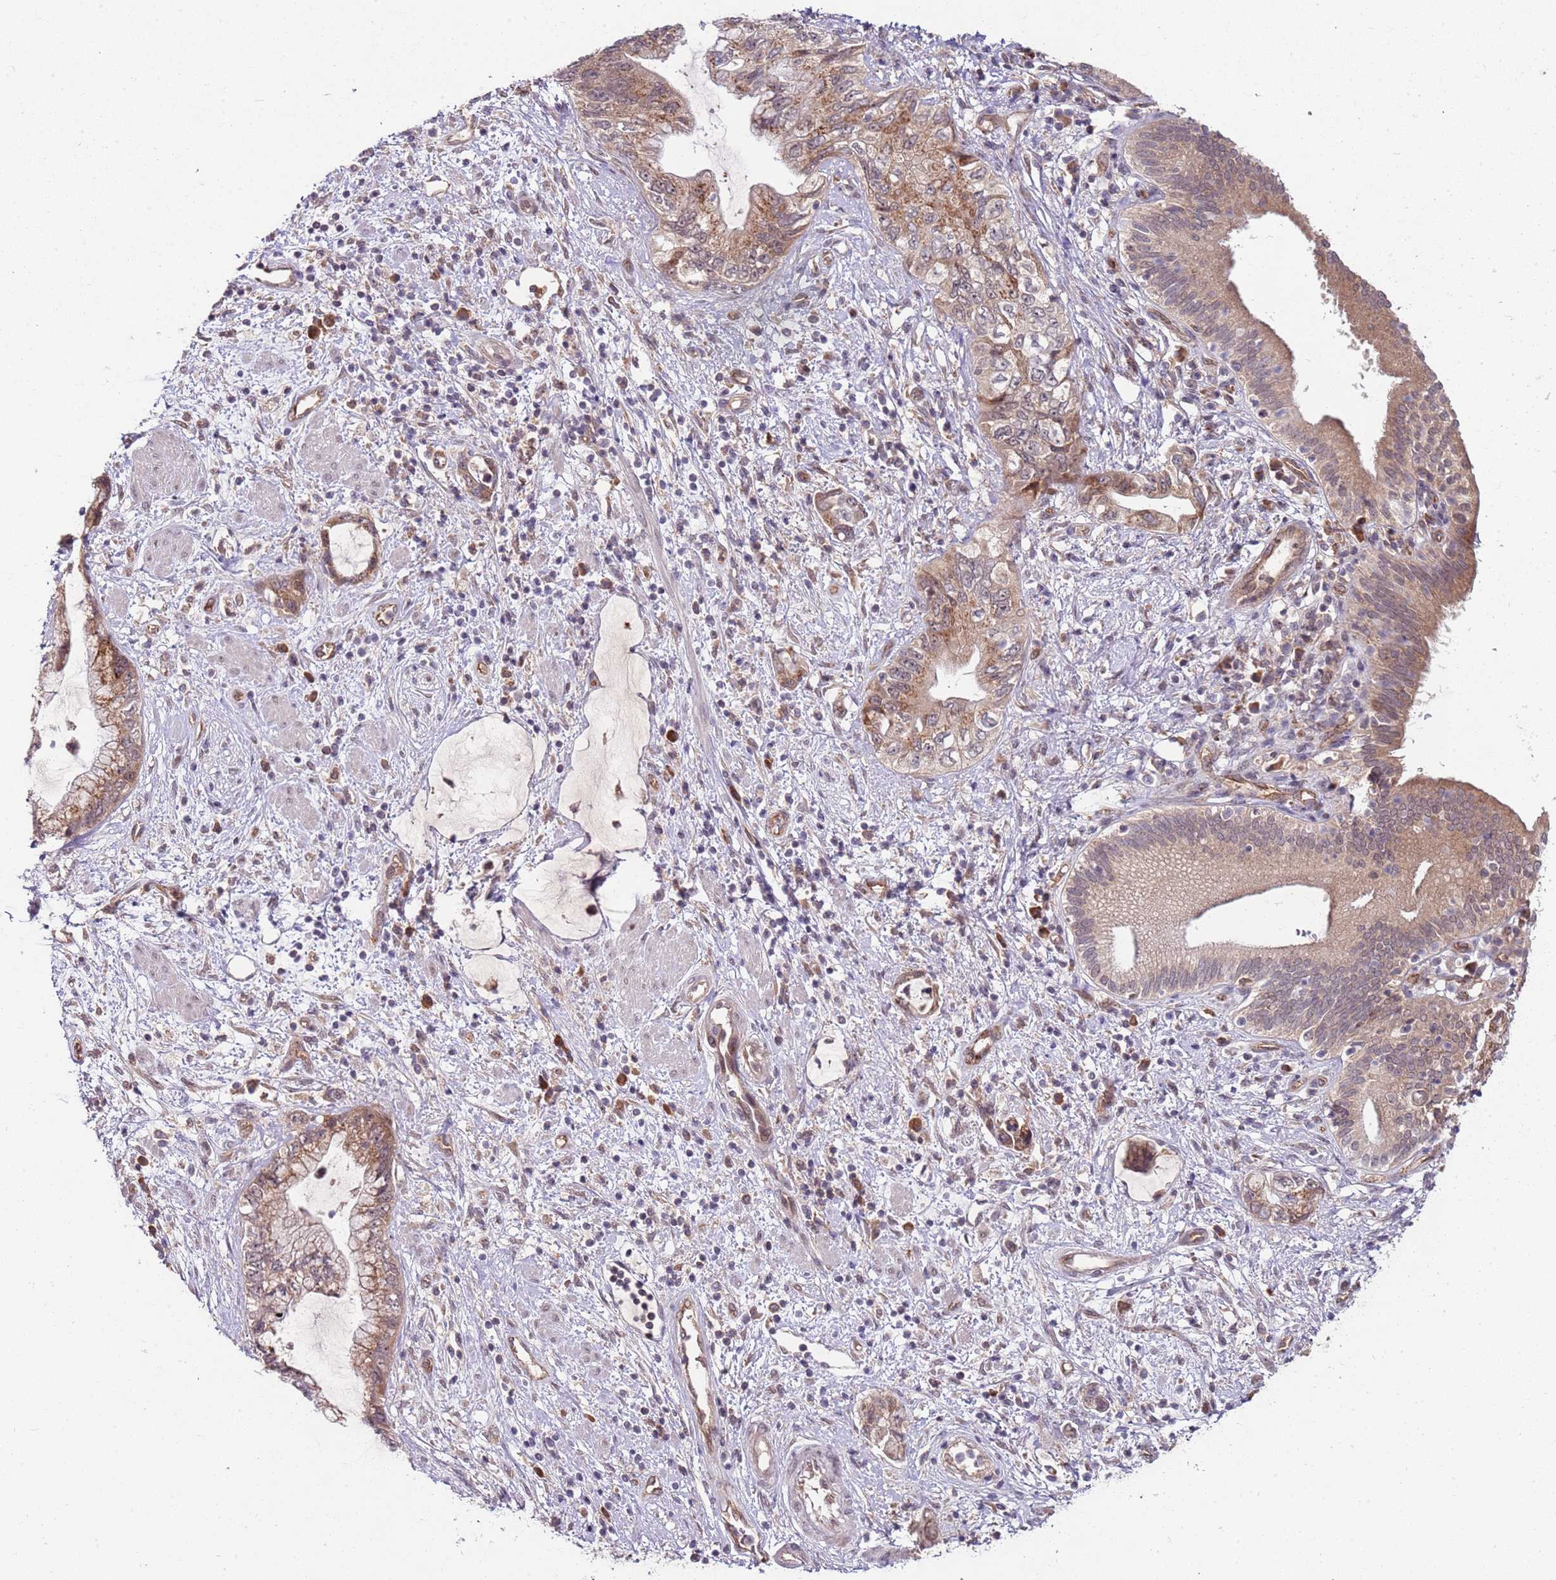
{"staining": {"intensity": "moderate", "quantity": ">75%", "location": "cytoplasmic/membranous"}, "tissue": "pancreatic cancer", "cell_type": "Tumor cells", "image_type": "cancer", "snomed": [{"axis": "morphology", "description": "Adenocarcinoma, NOS"}, {"axis": "topography", "description": "Pancreas"}], "caption": "Brown immunohistochemical staining in human pancreatic cancer (adenocarcinoma) exhibits moderate cytoplasmic/membranous staining in about >75% of tumor cells.", "gene": "FBXL22", "patient": {"sex": "female", "age": 73}}